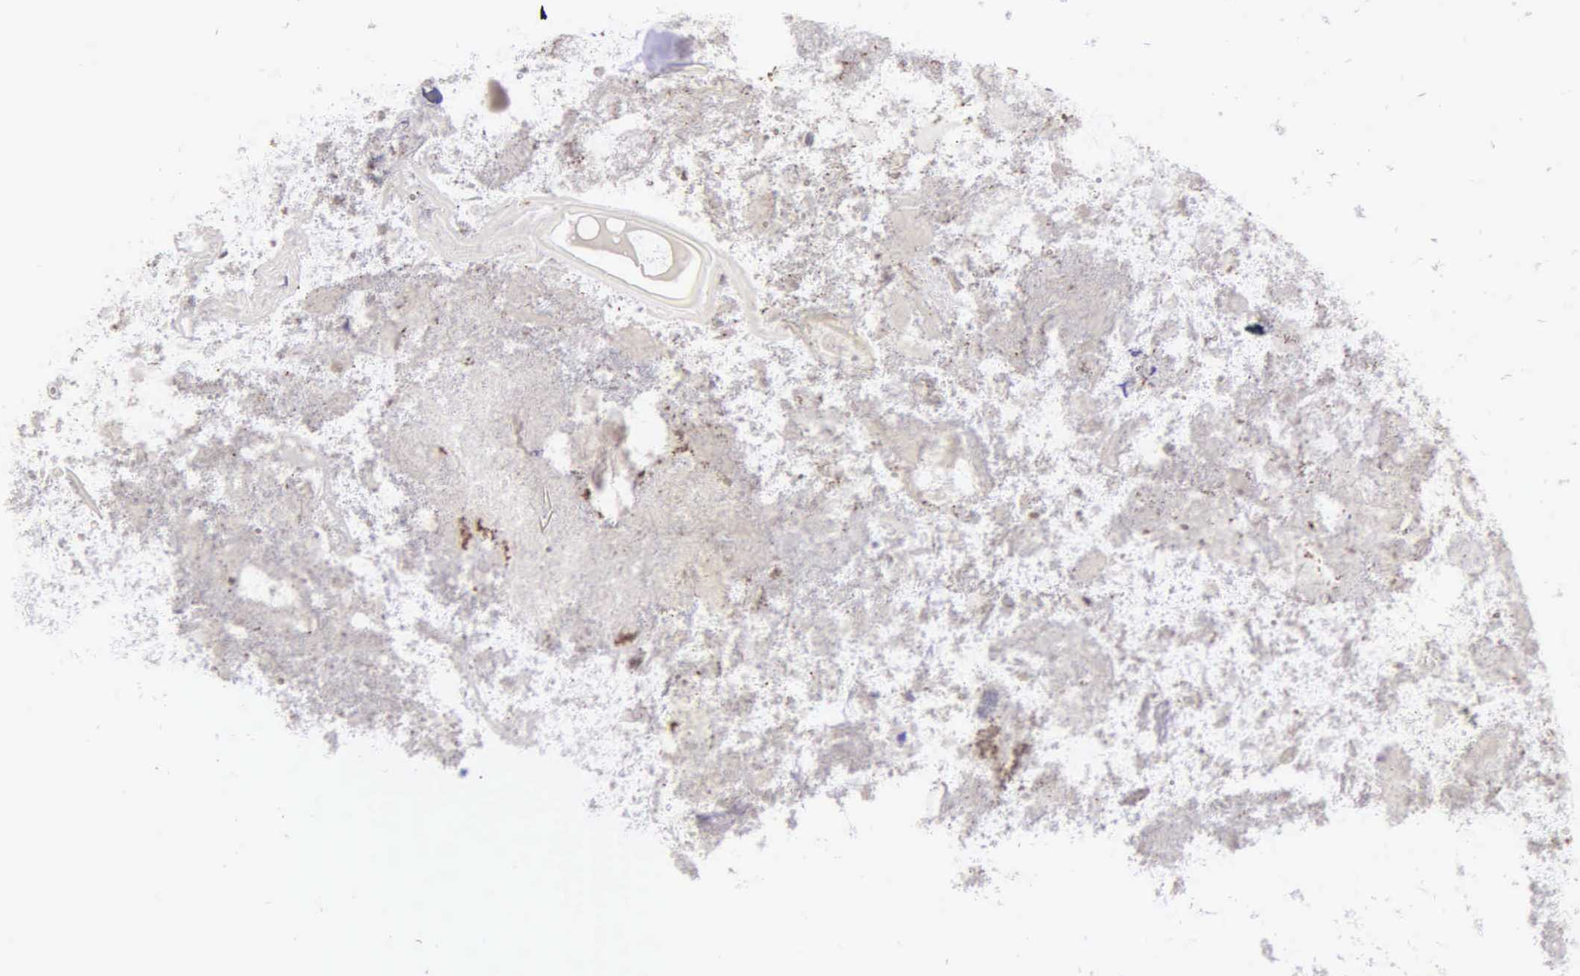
{"staining": {"intensity": "strong", "quantity": ">75%", "location": "cytoplasmic/membranous"}, "tissue": "appendix", "cell_type": "Glandular cells", "image_type": "normal", "snomed": [{"axis": "morphology", "description": "Normal tissue, NOS"}, {"axis": "topography", "description": "Appendix"}], "caption": "Immunohistochemical staining of unremarkable appendix displays high levels of strong cytoplasmic/membranous staining in about >75% of glandular cells. (DAB (3,3'-diaminobenzidine) = brown stain, brightfield microscopy at high magnification).", "gene": "CKAP4", "patient": {"sex": "female", "age": 82}}